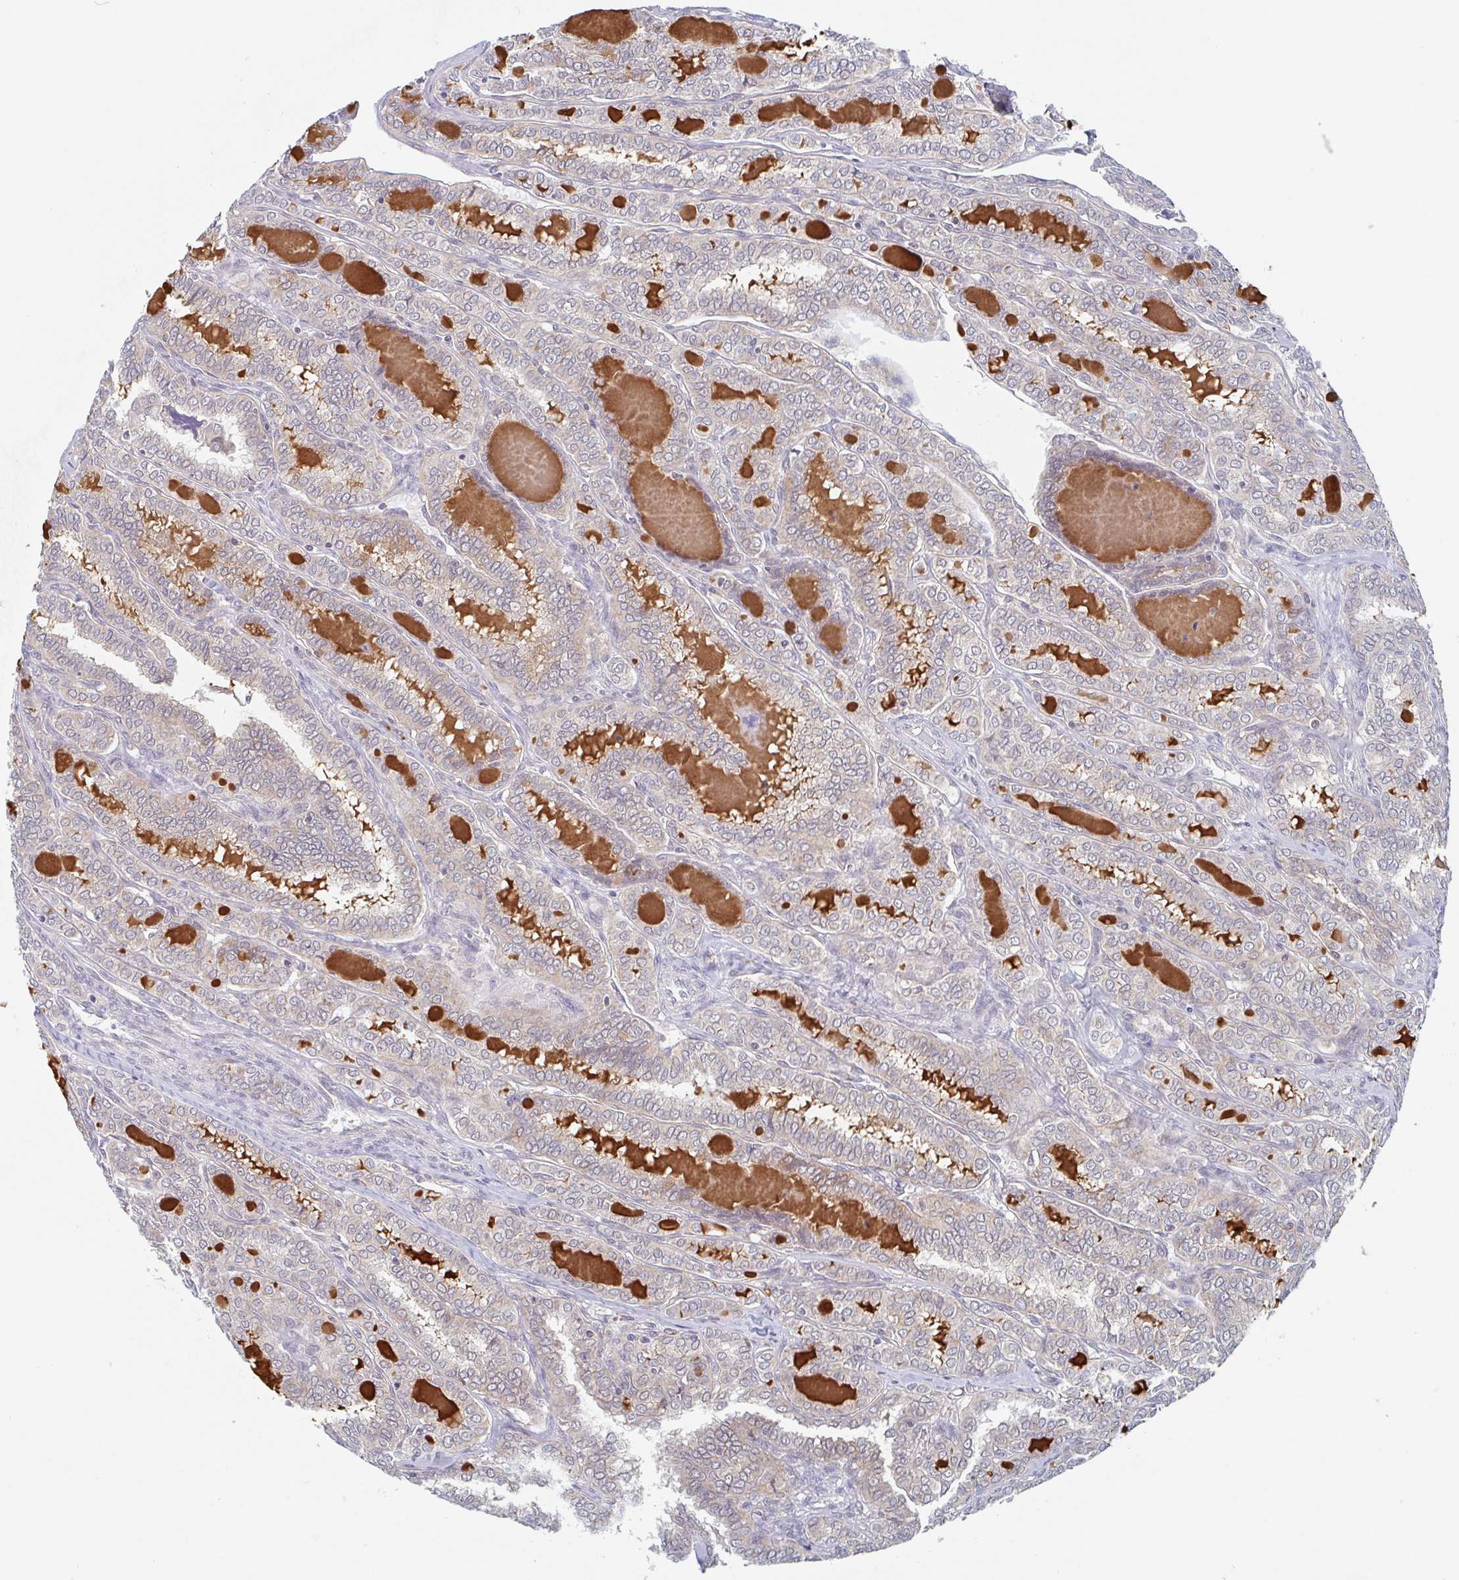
{"staining": {"intensity": "negative", "quantity": "none", "location": "none"}, "tissue": "thyroid cancer", "cell_type": "Tumor cells", "image_type": "cancer", "snomed": [{"axis": "morphology", "description": "Papillary adenocarcinoma, NOS"}, {"axis": "topography", "description": "Thyroid gland"}], "caption": "Human thyroid papillary adenocarcinoma stained for a protein using immunohistochemistry shows no positivity in tumor cells.", "gene": "SURF1", "patient": {"sex": "female", "age": 30}}